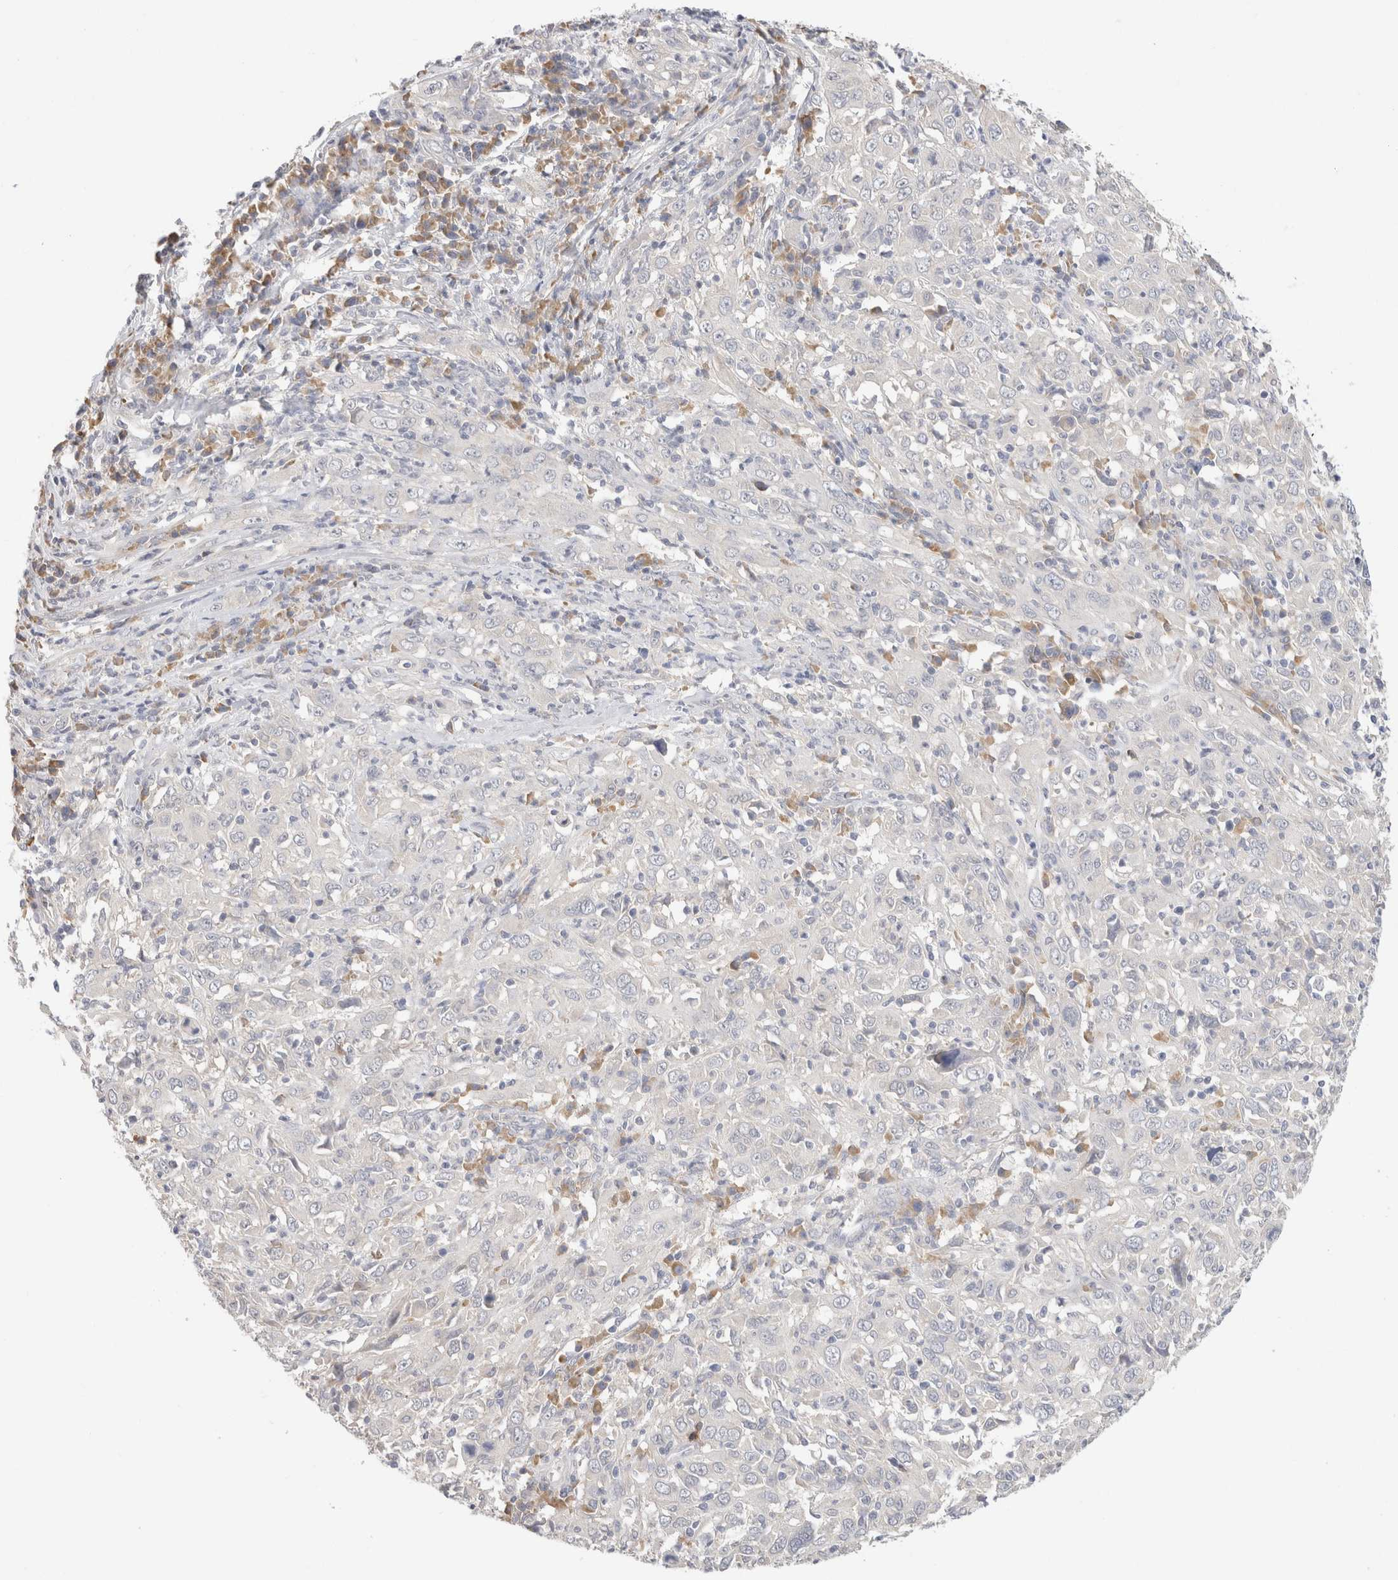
{"staining": {"intensity": "negative", "quantity": "none", "location": "none"}, "tissue": "cervical cancer", "cell_type": "Tumor cells", "image_type": "cancer", "snomed": [{"axis": "morphology", "description": "Squamous cell carcinoma, NOS"}, {"axis": "topography", "description": "Cervix"}], "caption": "An immunohistochemistry (IHC) photomicrograph of cervical cancer is shown. There is no staining in tumor cells of cervical cancer.", "gene": "CHRM4", "patient": {"sex": "female", "age": 46}}